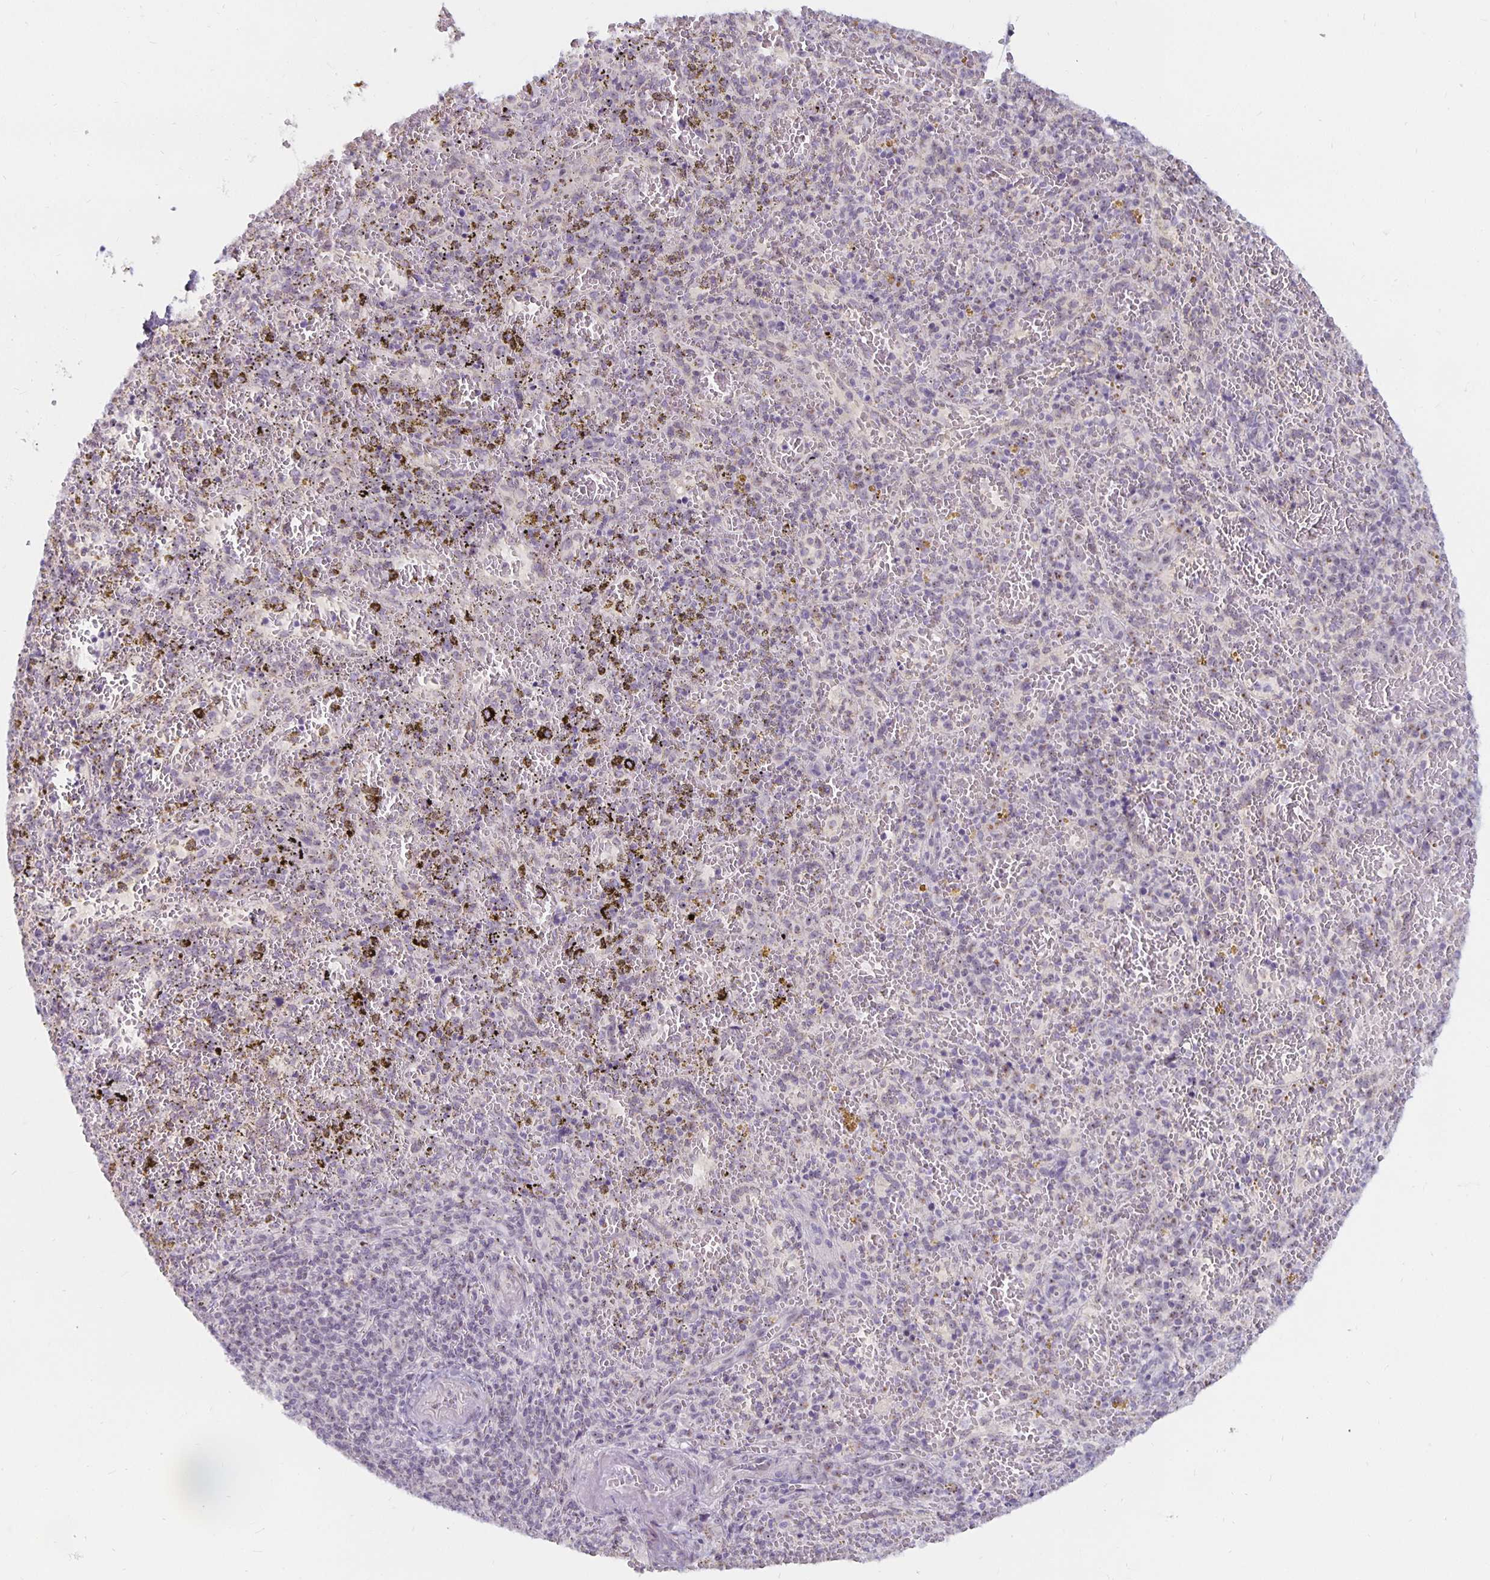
{"staining": {"intensity": "weak", "quantity": "25%-75%", "location": "nuclear"}, "tissue": "spleen", "cell_type": "Cells in red pulp", "image_type": "normal", "snomed": [{"axis": "morphology", "description": "Normal tissue, NOS"}, {"axis": "topography", "description": "Spleen"}], "caption": "The micrograph demonstrates immunohistochemical staining of unremarkable spleen. There is weak nuclear positivity is appreciated in approximately 25%-75% of cells in red pulp. The protein is shown in brown color, while the nuclei are stained blue.", "gene": "NUP85", "patient": {"sex": "female", "age": 50}}